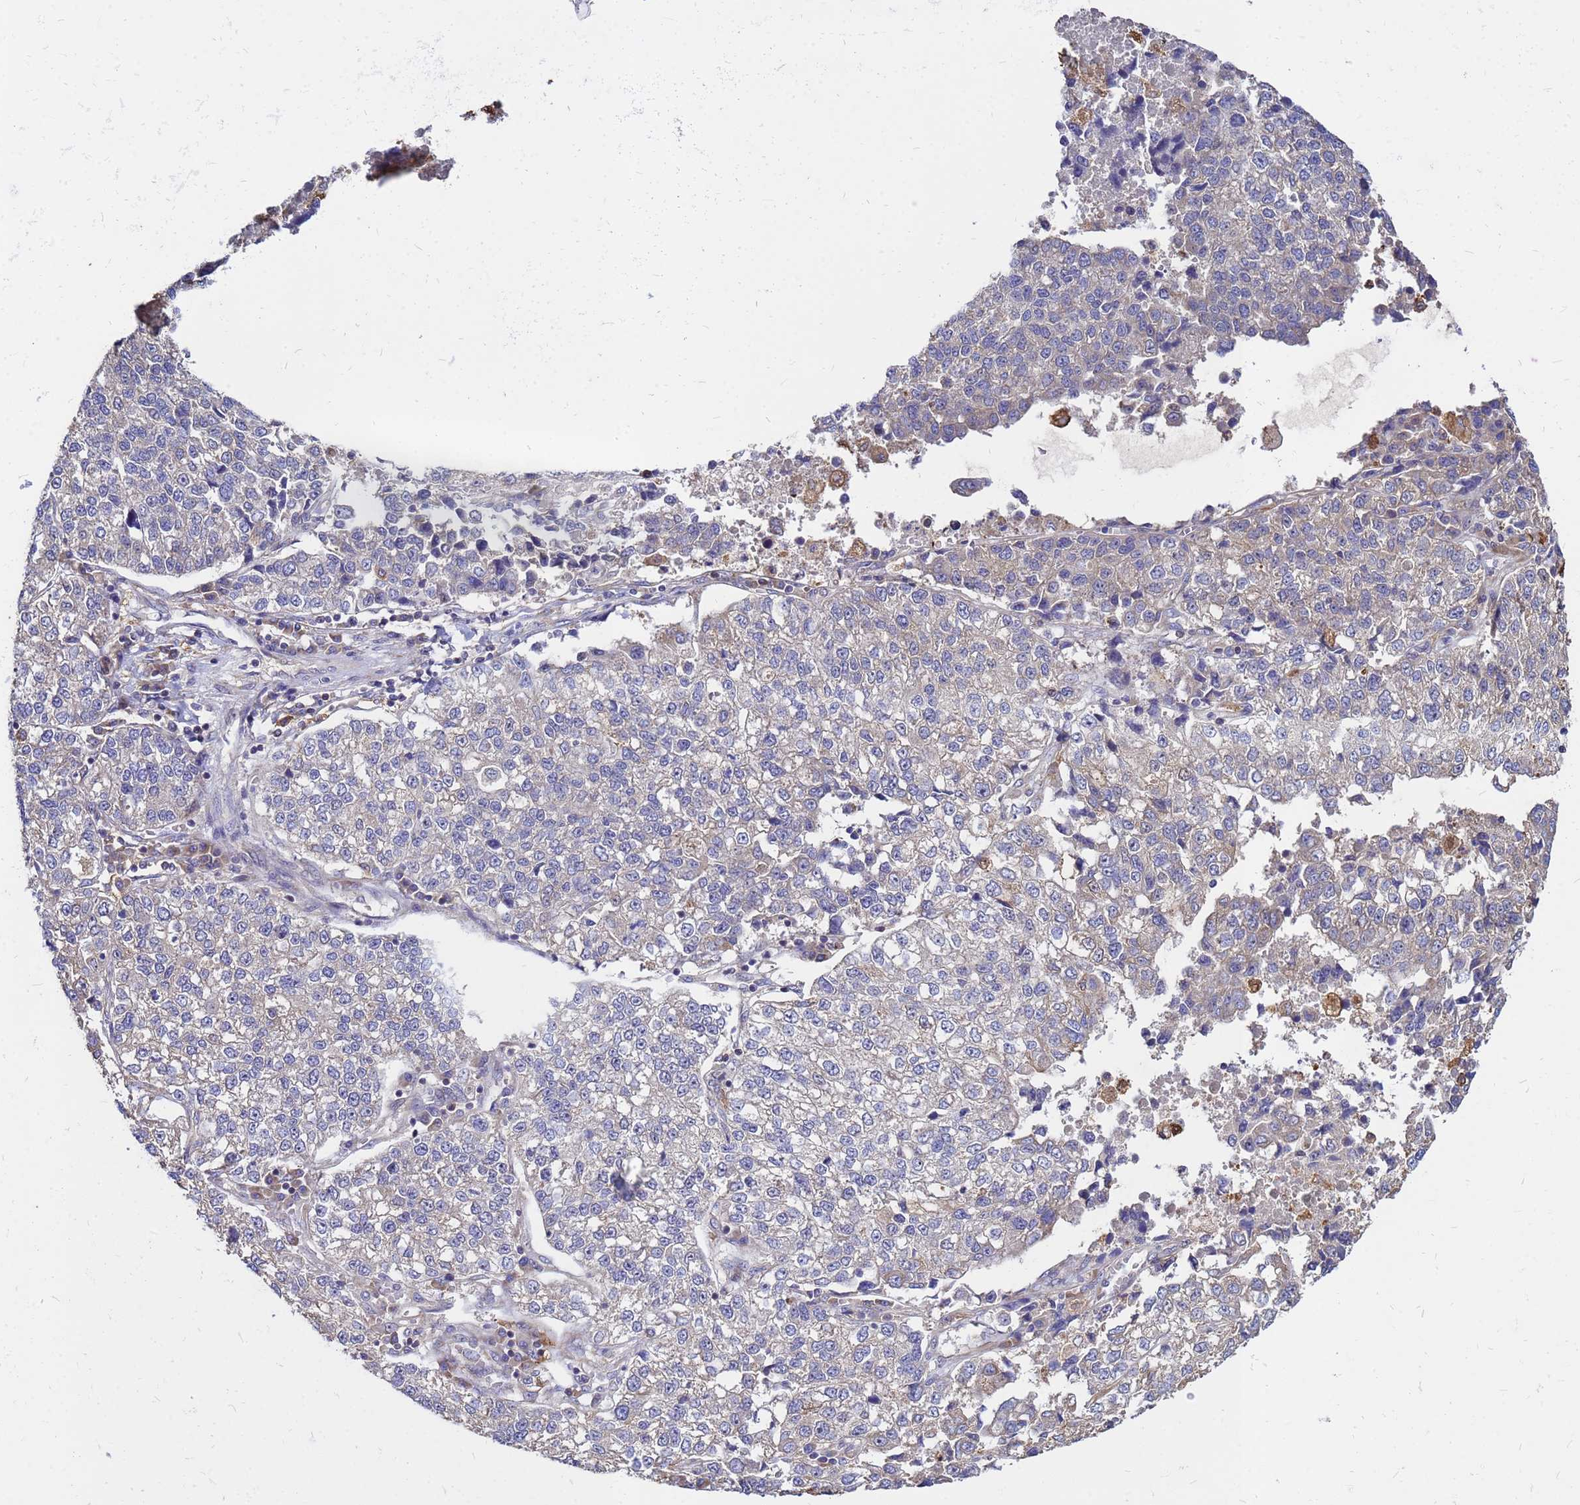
{"staining": {"intensity": "negative", "quantity": "none", "location": "none"}, "tissue": "lung cancer", "cell_type": "Tumor cells", "image_type": "cancer", "snomed": [{"axis": "morphology", "description": "Adenocarcinoma, NOS"}, {"axis": "topography", "description": "Lung"}], "caption": "A high-resolution histopathology image shows immunohistochemistry (IHC) staining of lung cancer (adenocarcinoma), which demonstrates no significant staining in tumor cells.", "gene": "MOB2", "patient": {"sex": "male", "age": 49}}